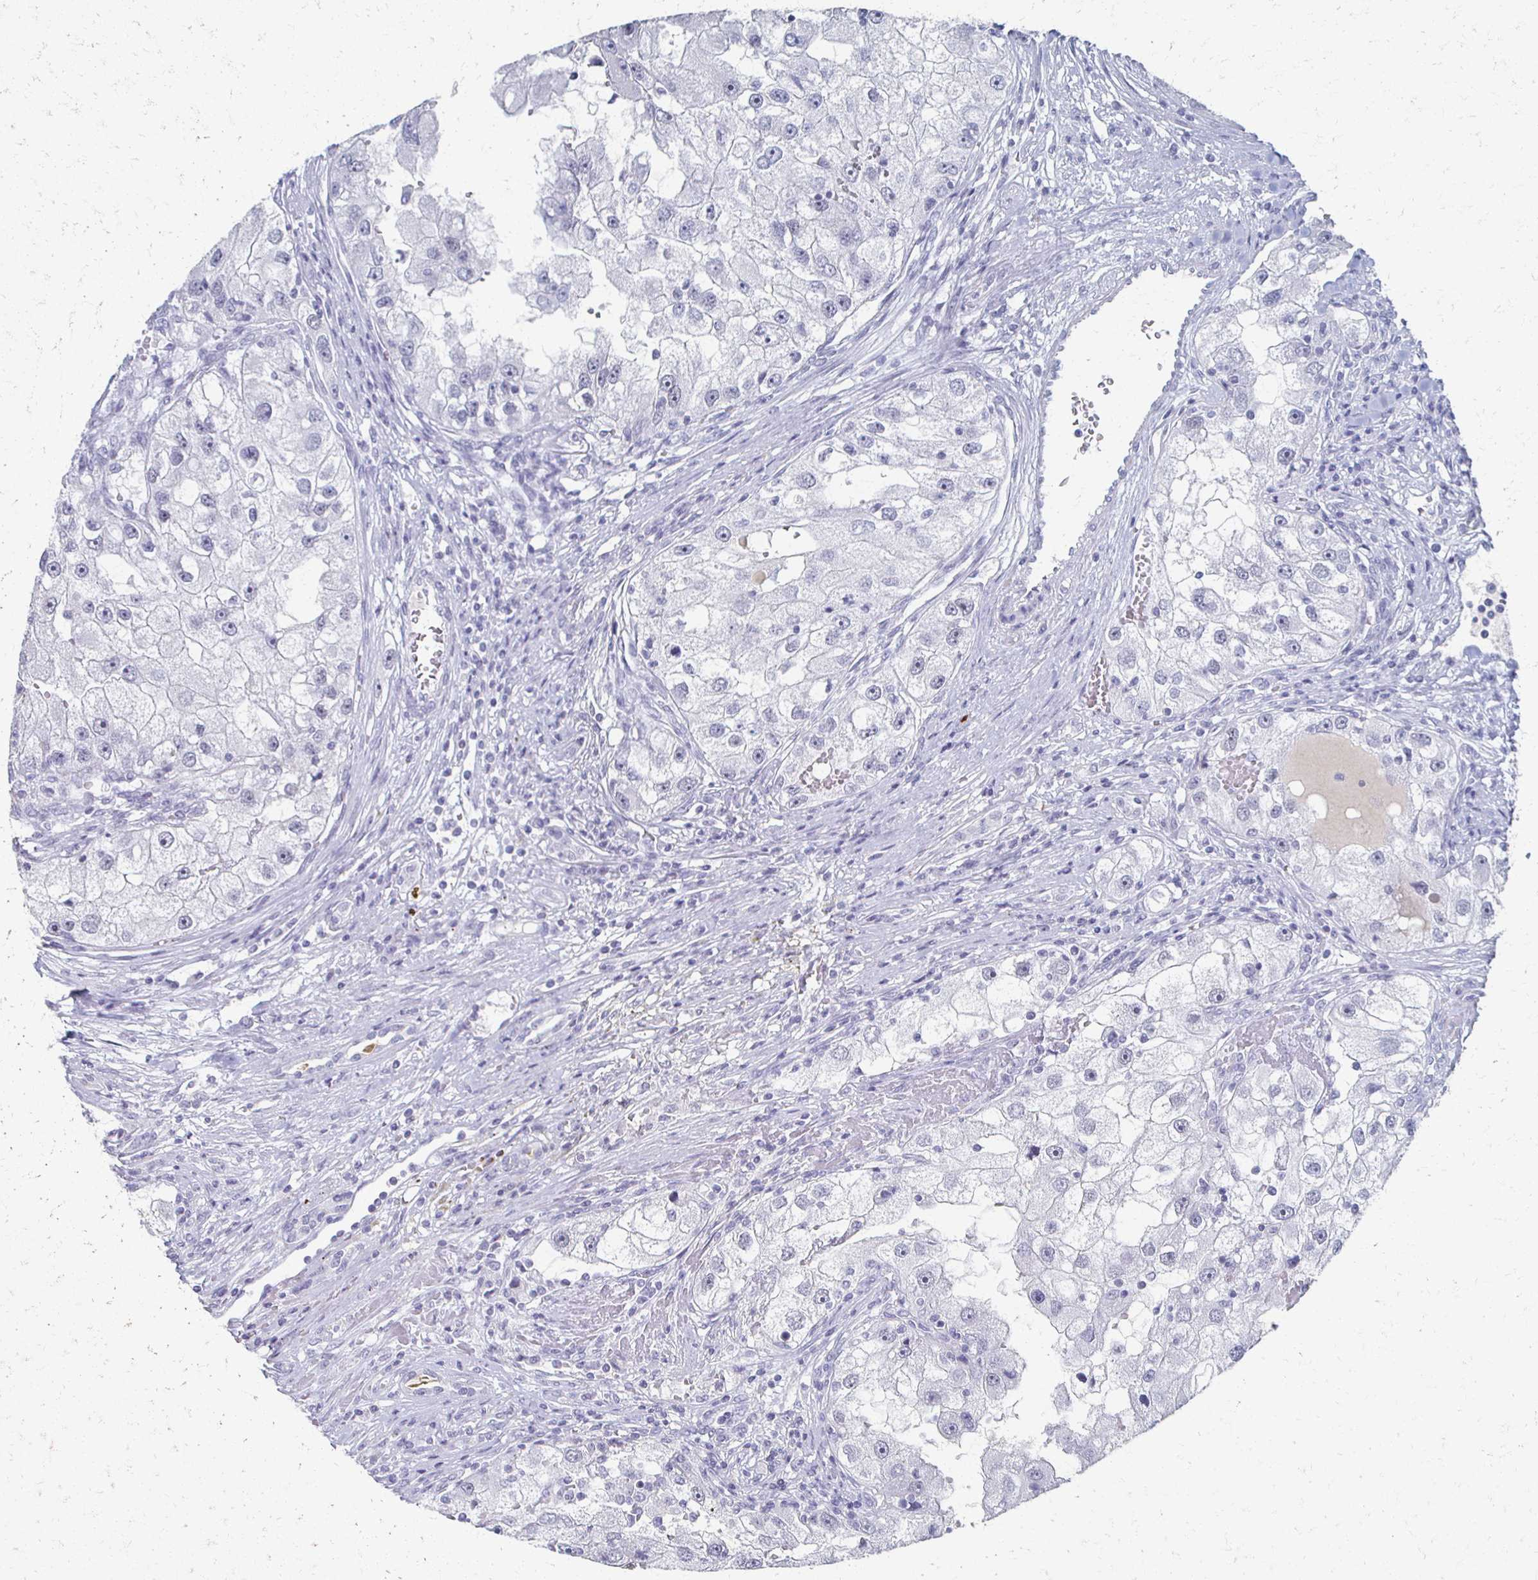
{"staining": {"intensity": "negative", "quantity": "none", "location": "none"}, "tissue": "renal cancer", "cell_type": "Tumor cells", "image_type": "cancer", "snomed": [{"axis": "morphology", "description": "Adenocarcinoma, NOS"}, {"axis": "topography", "description": "Kidney"}], "caption": "A photomicrograph of human renal cancer (adenocarcinoma) is negative for staining in tumor cells.", "gene": "CXCR2", "patient": {"sex": "male", "age": 63}}